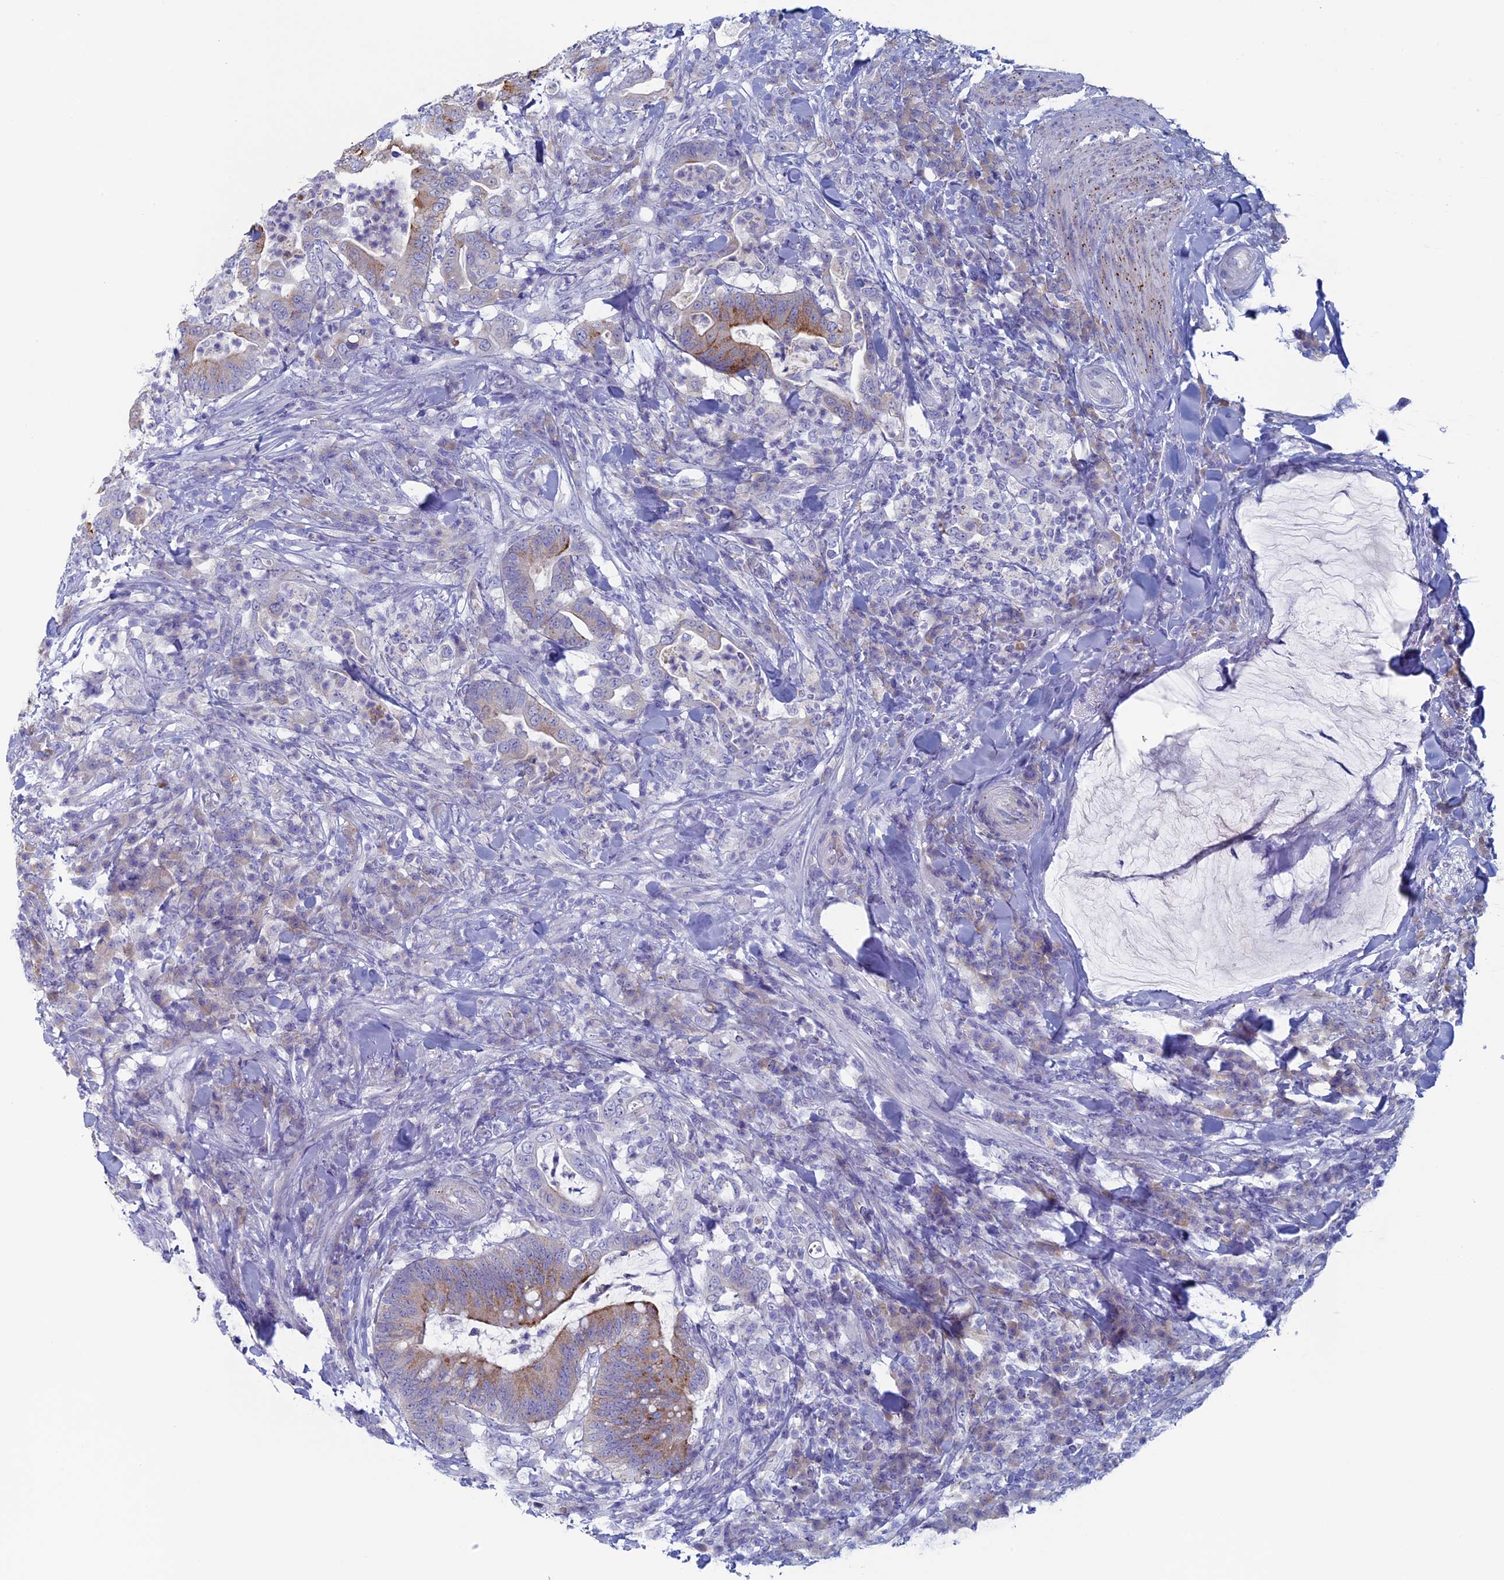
{"staining": {"intensity": "moderate", "quantity": "<25%", "location": "cytoplasmic/membranous"}, "tissue": "colorectal cancer", "cell_type": "Tumor cells", "image_type": "cancer", "snomed": [{"axis": "morphology", "description": "Adenocarcinoma, NOS"}, {"axis": "topography", "description": "Colon"}], "caption": "Colorectal adenocarcinoma stained for a protein exhibits moderate cytoplasmic/membranous positivity in tumor cells.", "gene": "MAGEB6", "patient": {"sex": "female", "age": 66}}